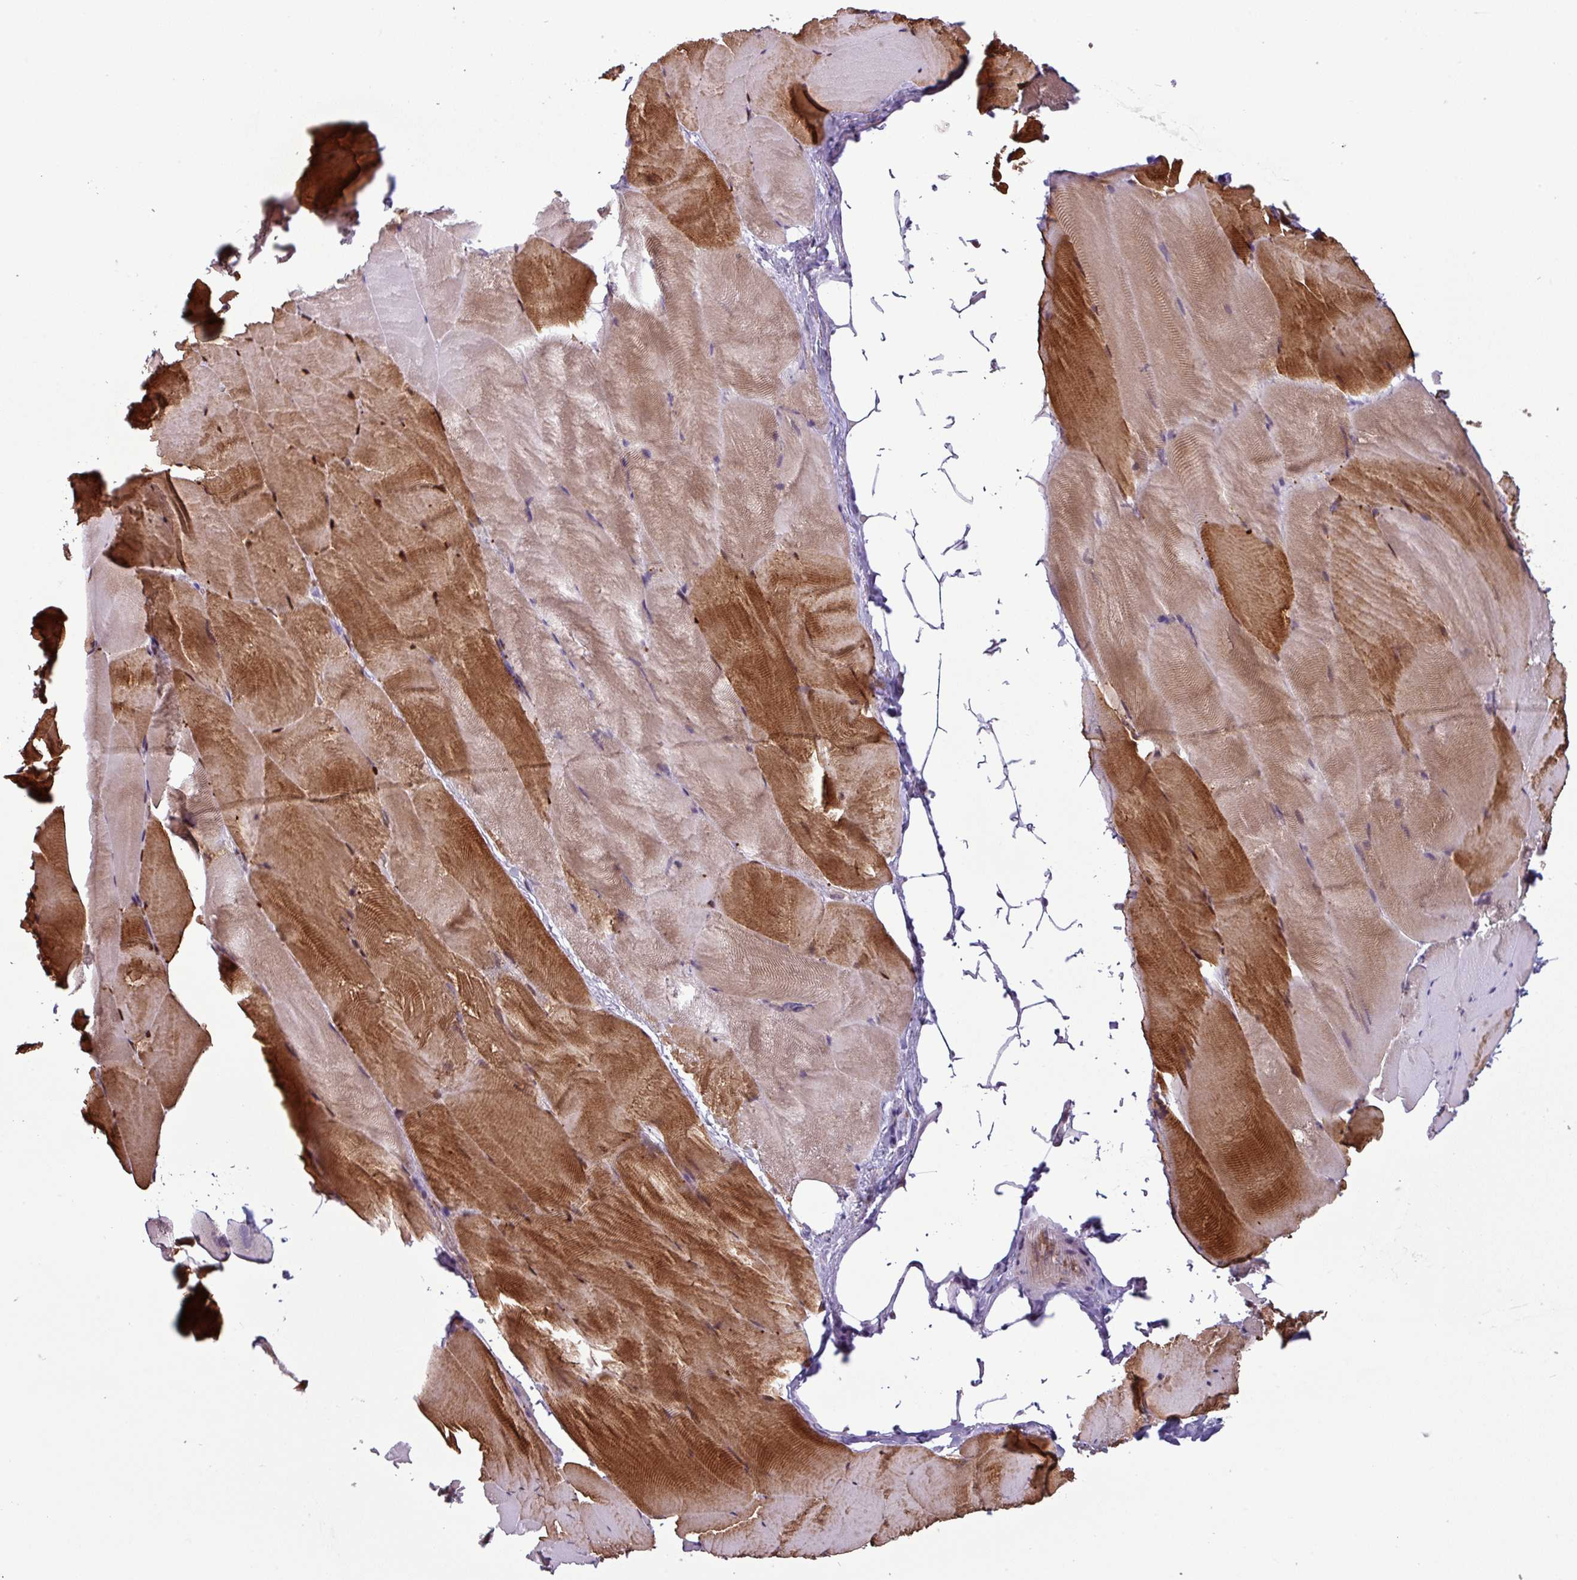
{"staining": {"intensity": "moderate", "quantity": "25%-75%", "location": "cytoplasmic/membranous,nuclear"}, "tissue": "skeletal muscle", "cell_type": "Myocytes", "image_type": "normal", "snomed": [{"axis": "morphology", "description": "Normal tissue, NOS"}, {"axis": "topography", "description": "Skeletal muscle"}], "caption": "Myocytes display medium levels of moderate cytoplasmic/membranous,nuclear staining in about 25%-75% of cells in normal human skeletal muscle.", "gene": "NPFFR1", "patient": {"sex": "female", "age": 64}}